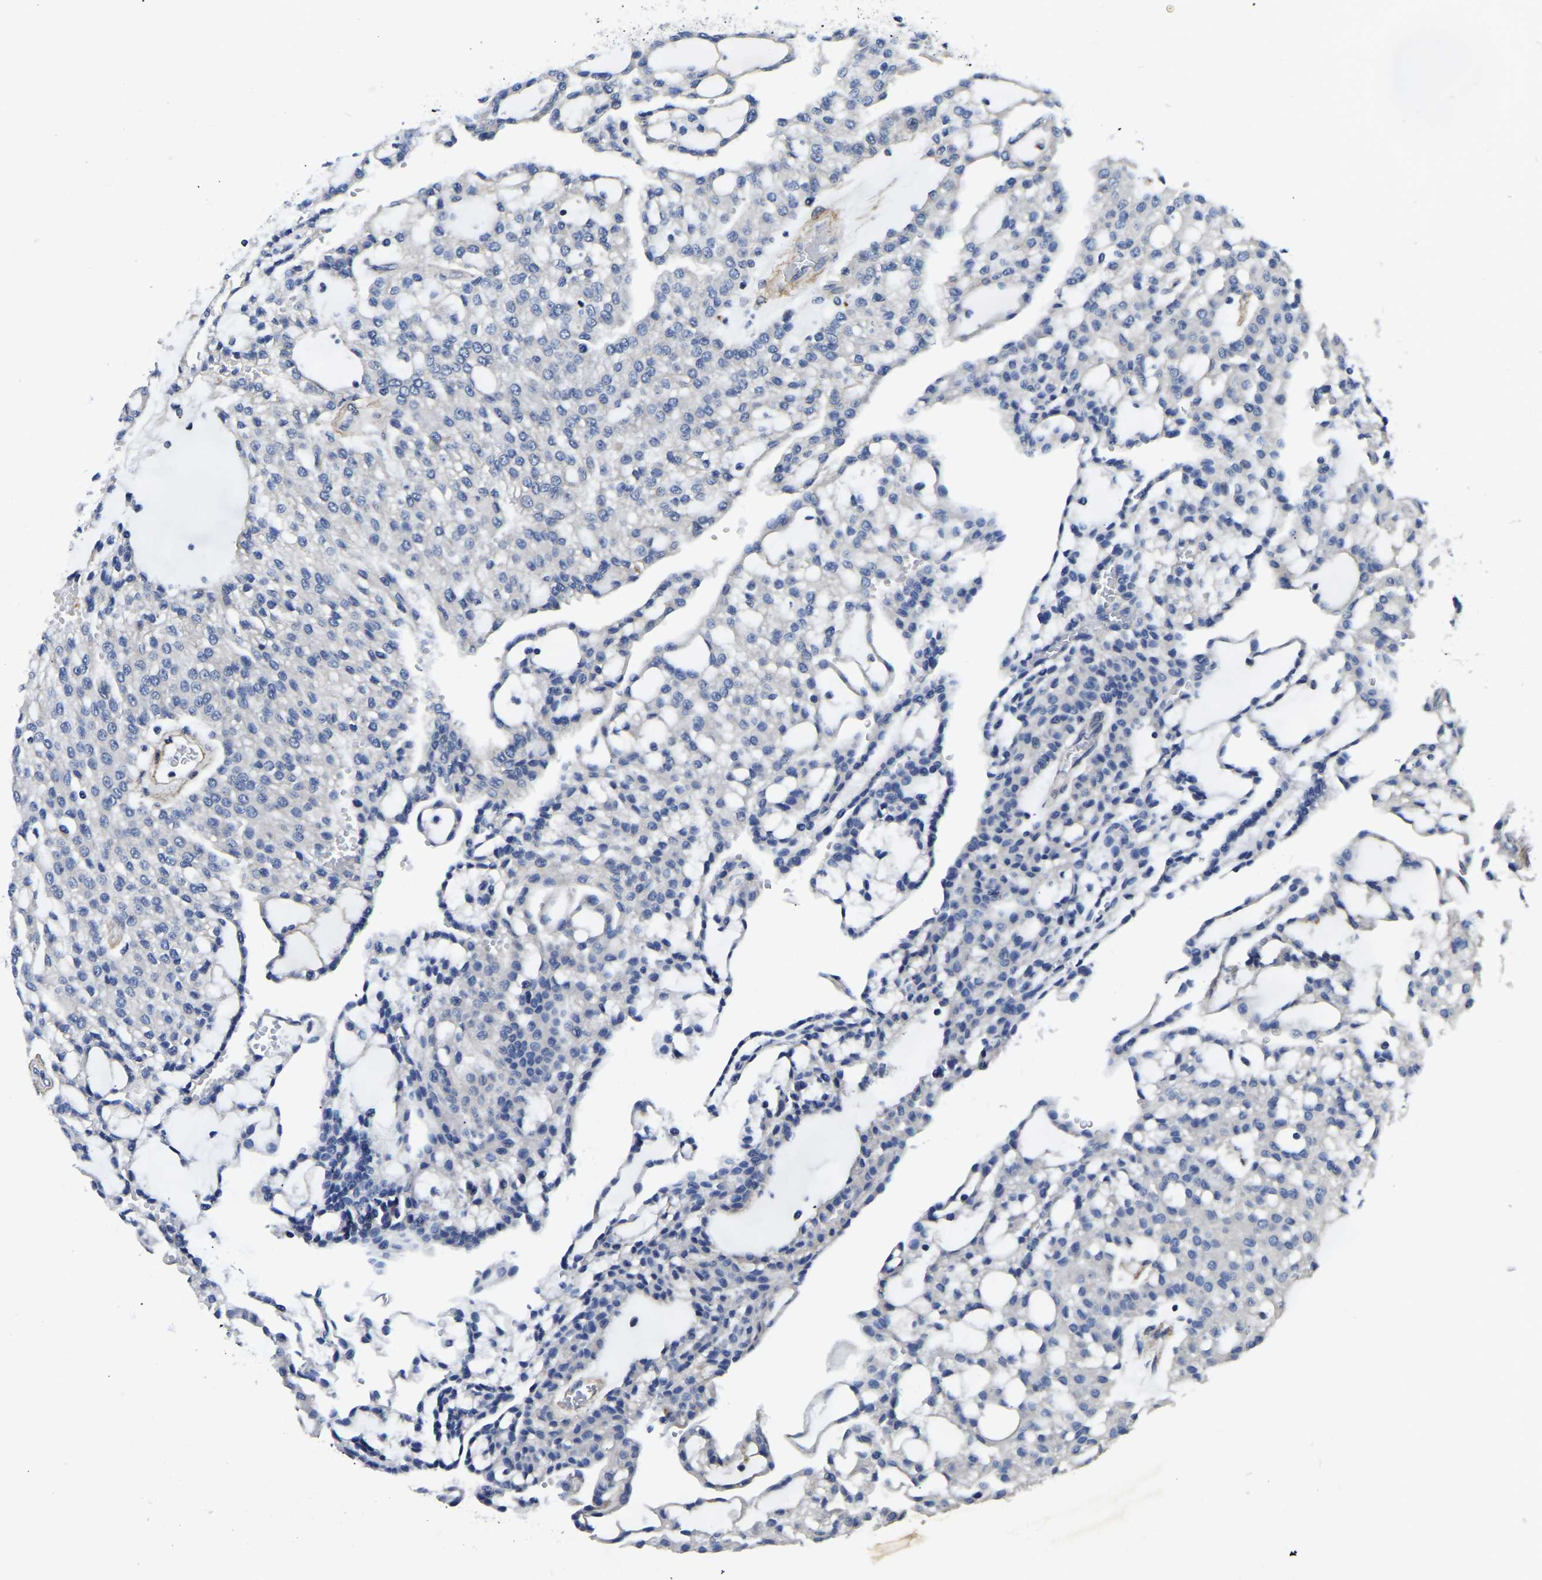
{"staining": {"intensity": "negative", "quantity": "none", "location": "none"}, "tissue": "renal cancer", "cell_type": "Tumor cells", "image_type": "cancer", "snomed": [{"axis": "morphology", "description": "Adenocarcinoma, NOS"}, {"axis": "topography", "description": "Kidney"}], "caption": "High magnification brightfield microscopy of renal cancer stained with DAB (3,3'-diaminobenzidine) (brown) and counterstained with hematoxylin (blue): tumor cells show no significant expression.", "gene": "KCTD17", "patient": {"sex": "male", "age": 63}}